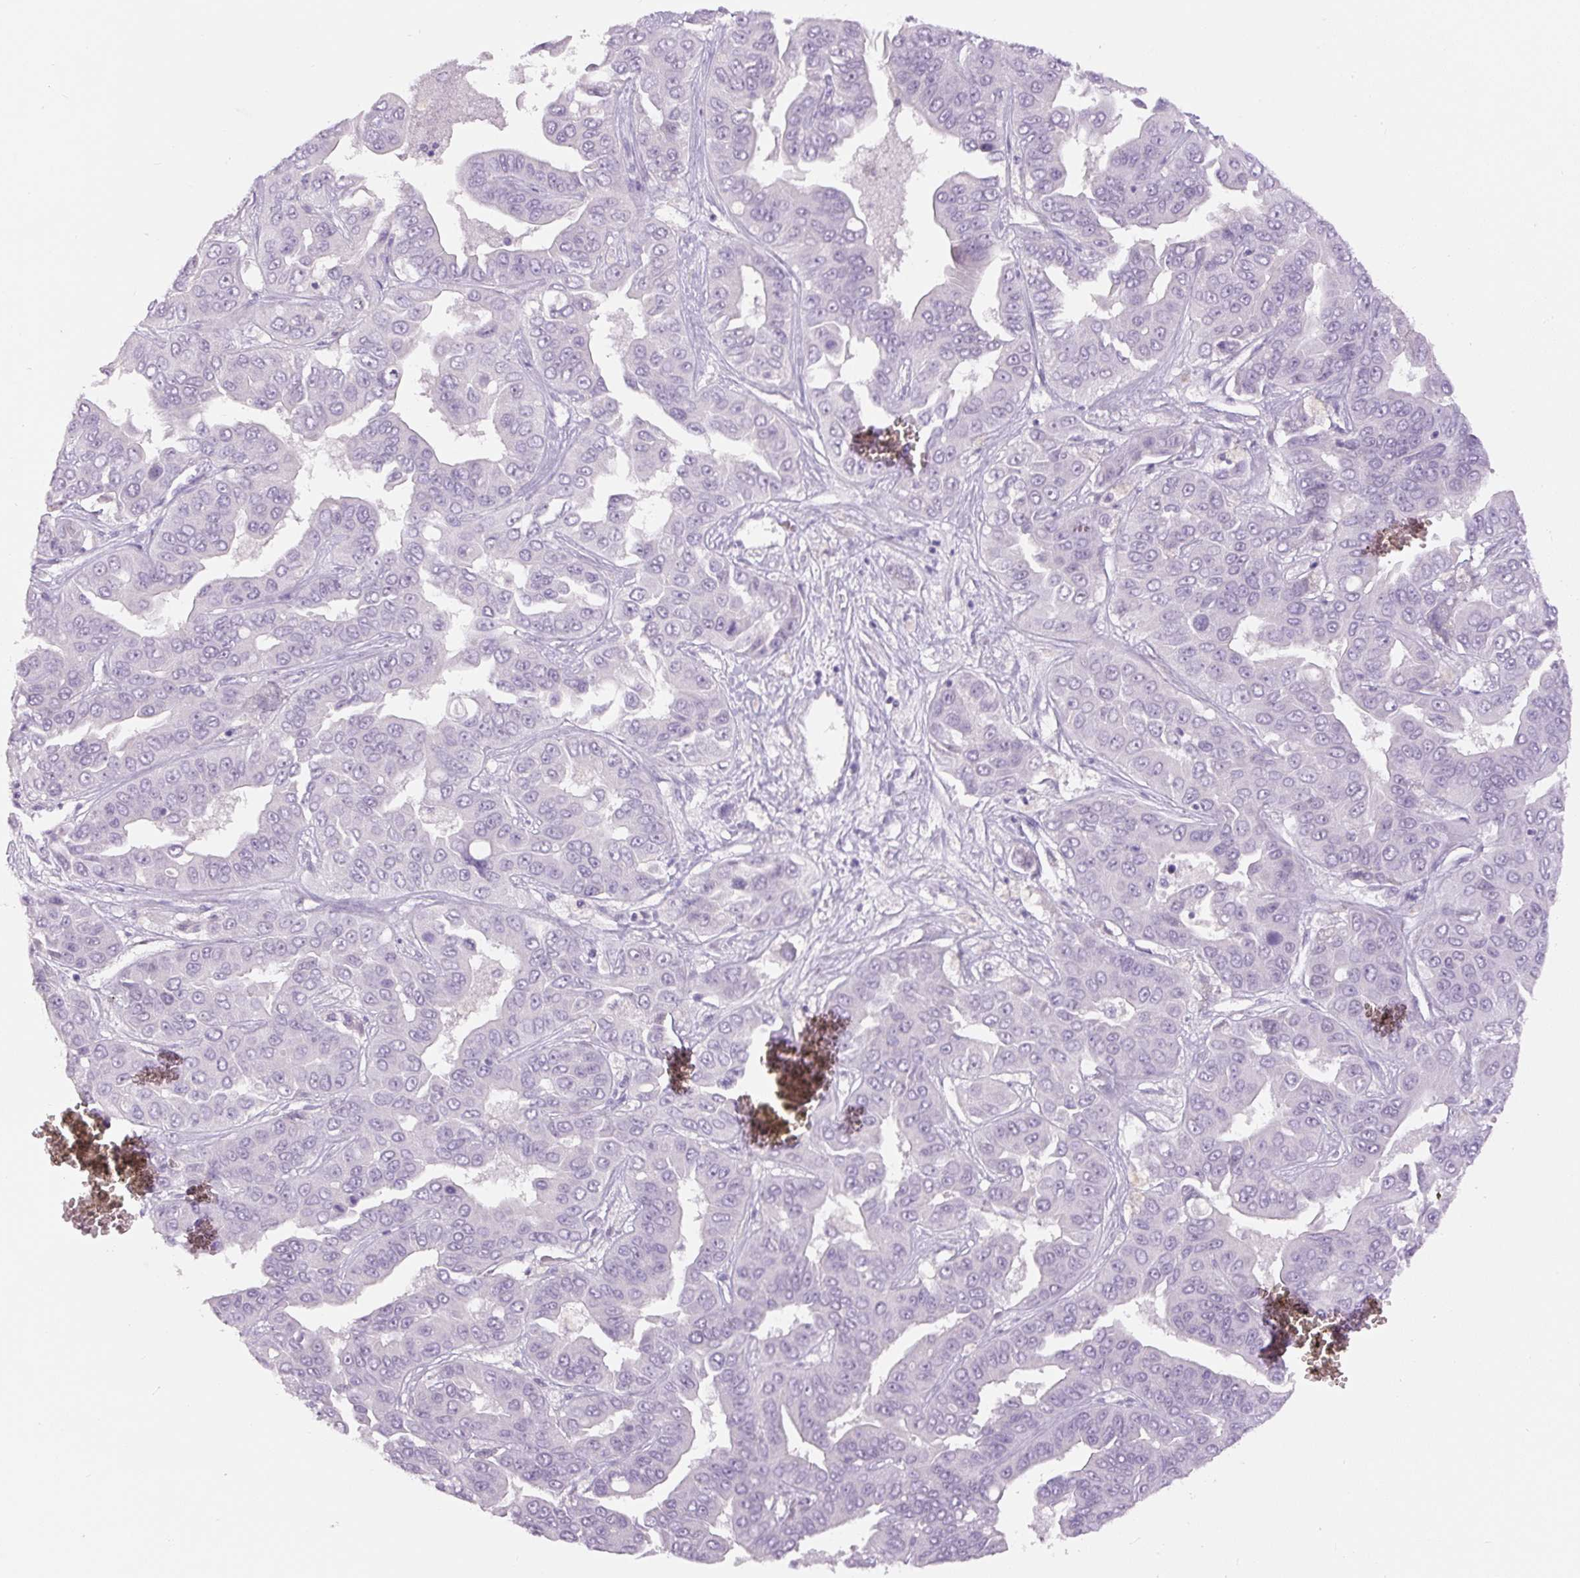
{"staining": {"intensity": "negative", "quantity": "none", "location": "none"}, "tissue": "liver cancer", "cell_type": "Tumor cells", "image_type": "cancer", "snomed": [{"axis": "morphology", "description": "Cholangiocarcinoma"}, {"axis": "topography", "description": "Liver"}], "caption": "DAB immunohistochemical staining of human liver cancer reveals no significant positivity in tumor cells. (Brightfield microscopy of DAB immunohistochemistry (IHC) at high magnification).", "gene": "SIX1", "patient": {"sex": "female", "age": 52}}